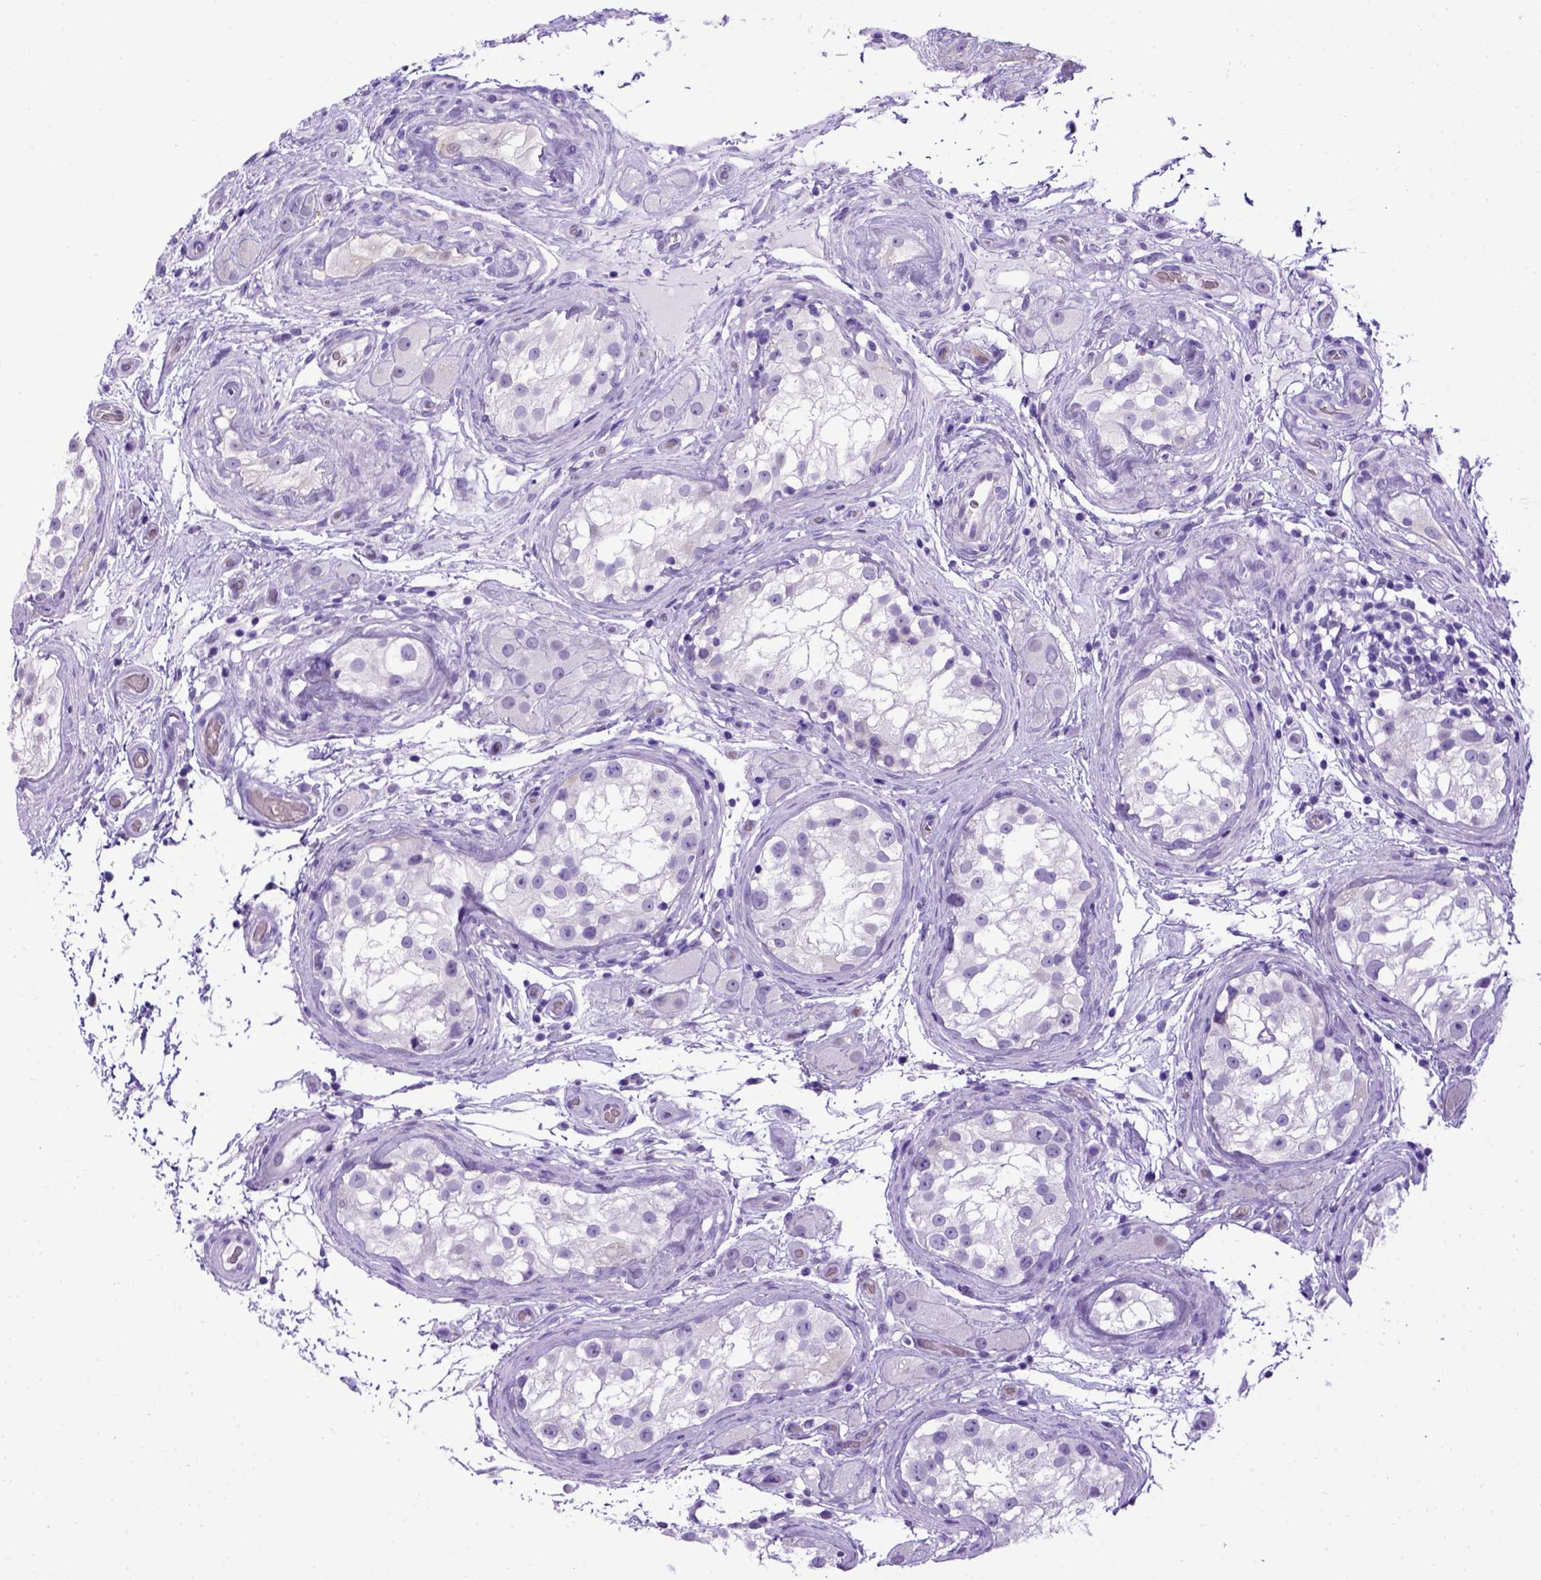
{"staining": {"intensity": "negative", "quantity": "none", "location": "none"}, "tissue": "testis cancer", "cell_type": "Tumor cells", "image_type": "cancer", "snomed": [{"axis": "morphology", "description": "Seminoma, NOS"}, {"axis": "morphology", "description": "Carcinoma, Embryonal, NOS"}, {"axis": "topography", "description": "Testis"}], "caption": "Immunohistochemistry (IHC) of embryonal carcinoma (testis) shows no expression in tumor cells. The staining is performed using DAB (3,3'-diaminobenzidine) brown chromogen with nuclei counter-stained in using hematoxylin.", "gene": "ADAM12", "patient": {"sex": "male", "age": 41}}